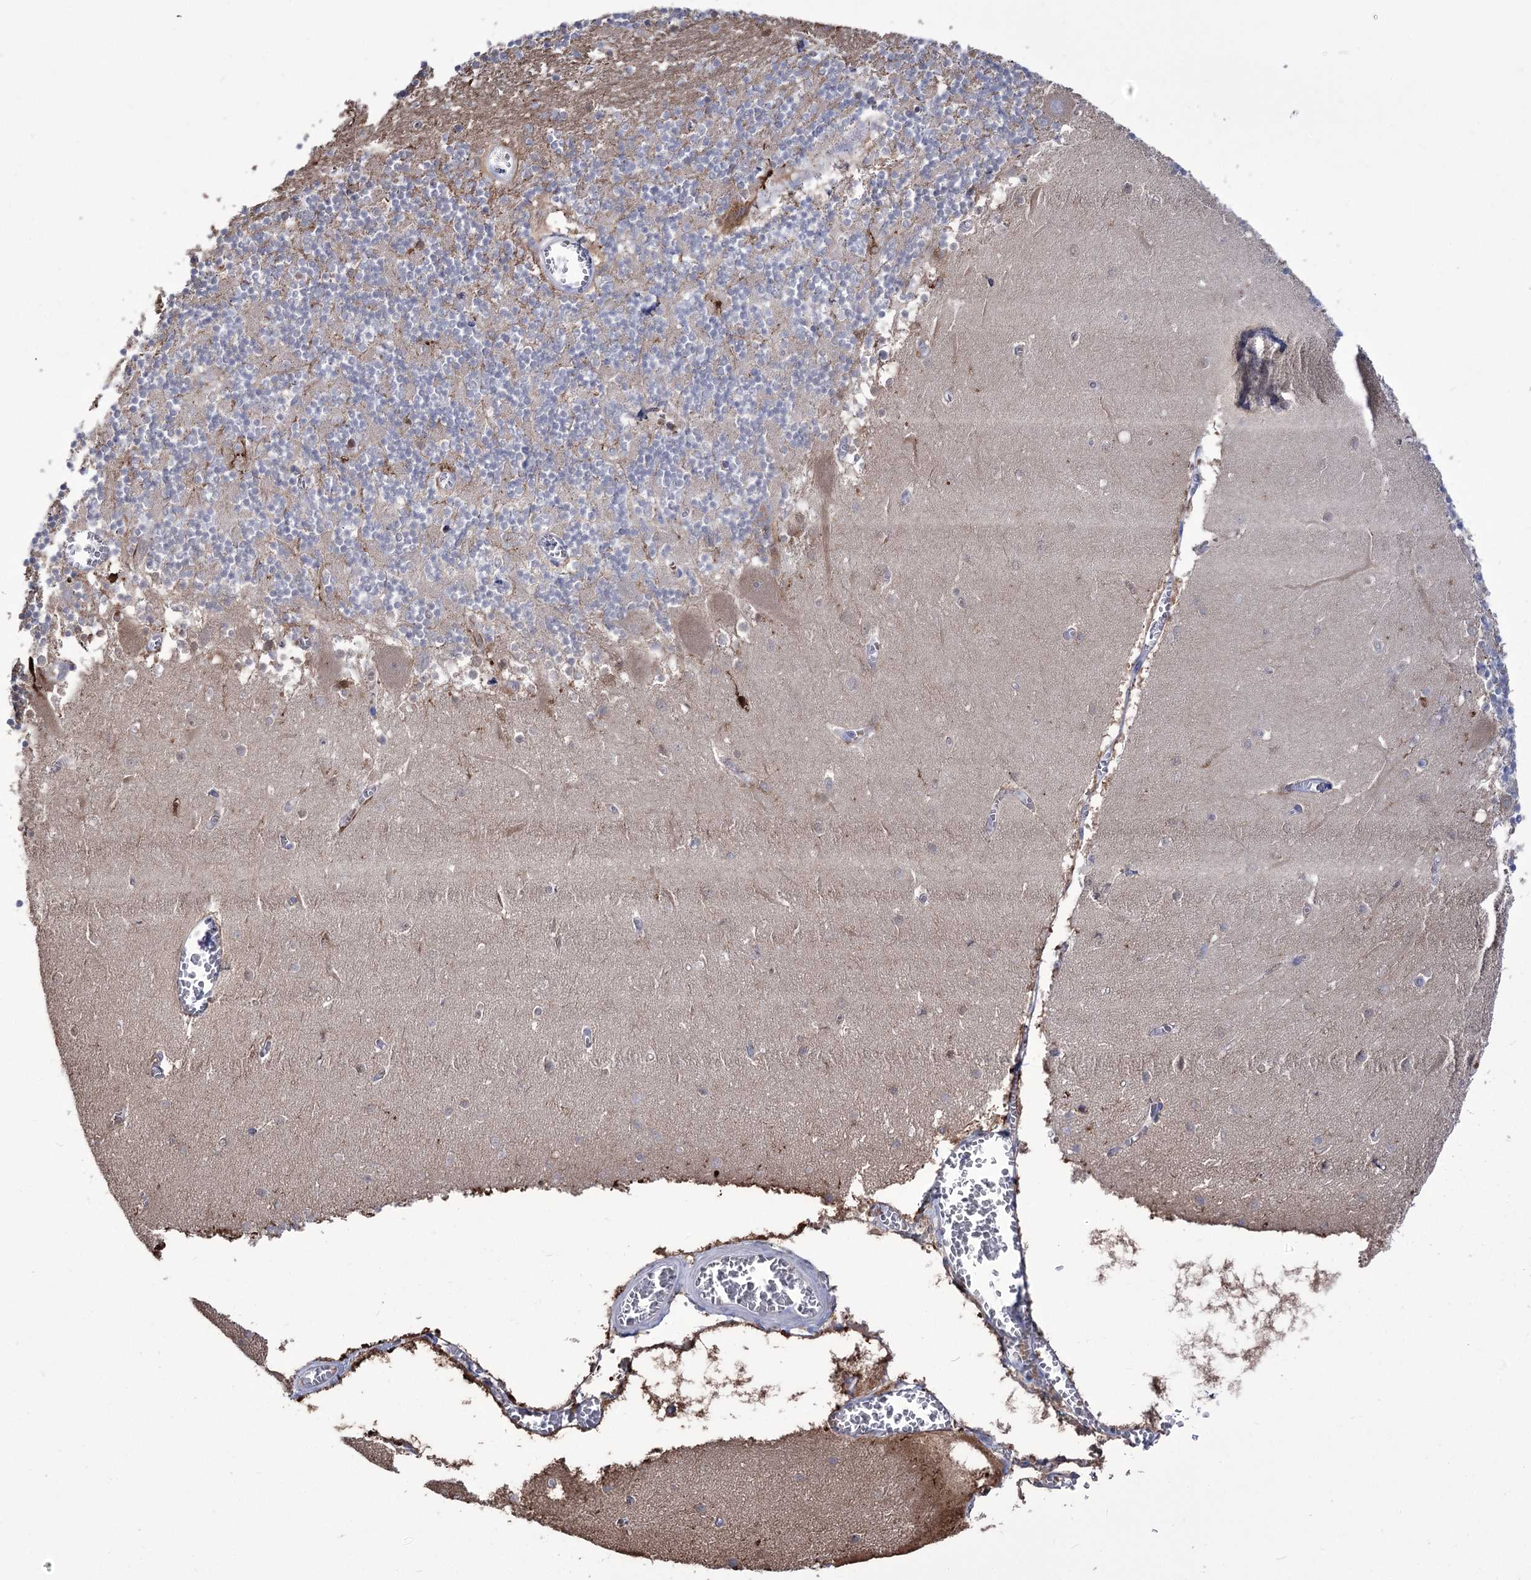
{"staining": {"intensity": "negative", "quantity": "none", "location": "none"}, "tissue": "cerebellum", "cell_type": "Cells in granular layer", "image_type": "normal", "snomed": [{"axis": "morphology", "description": "Normal tissue, NOS"}, {"axis": "topography", "description": "Cerebellum"}], "caption": "There is no significant positivity in cells in granular layer of cerebellum.", "gene": "ZNF622", "patient": {"sex": "female", "age": 28}}